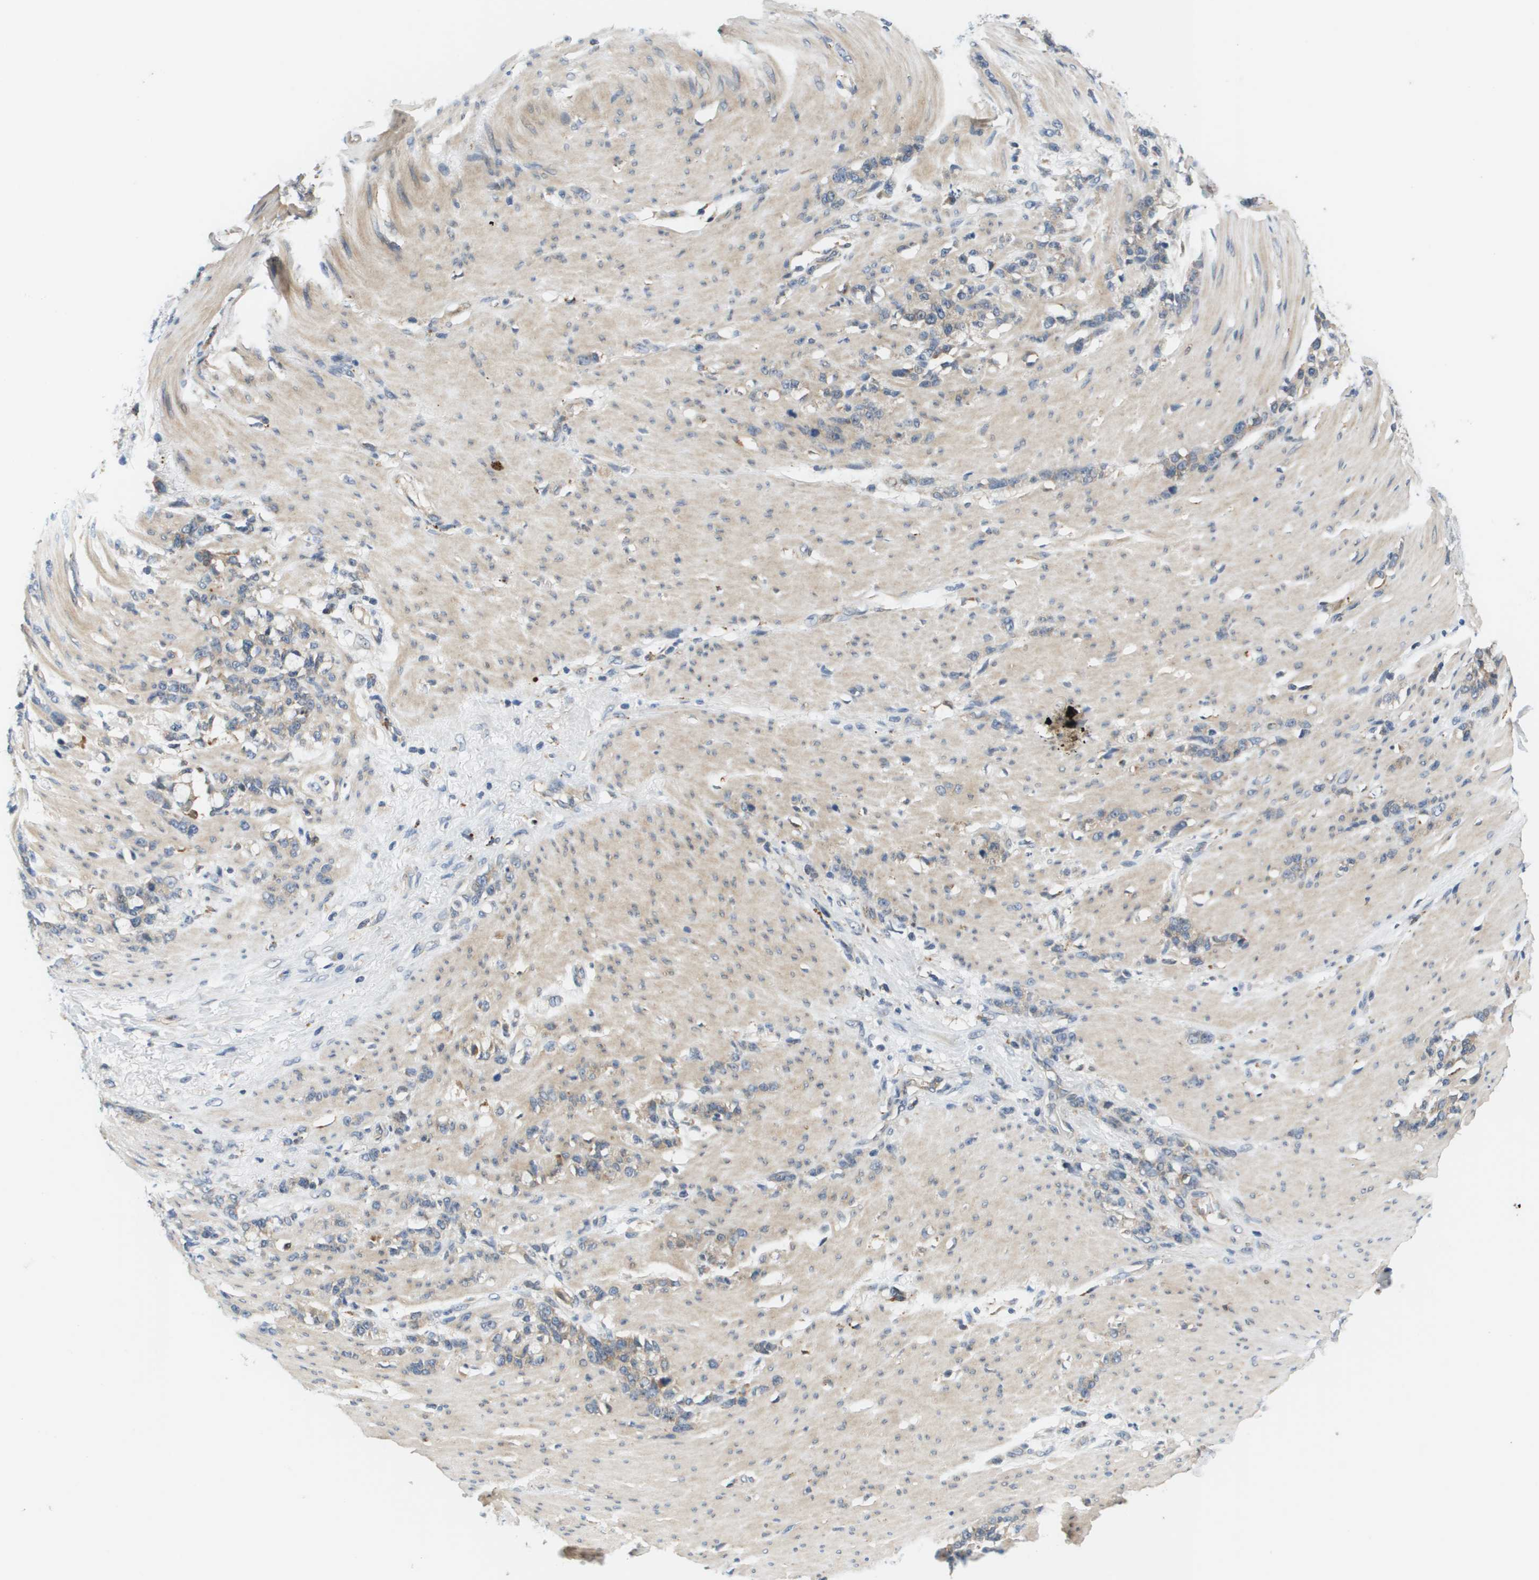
{"staining": {"intensity": "weak", "quantity": "<25%", "location": "cytoplasmic/membranous"}, "tissue": "stomach cancer", "cell_type": "Tumor cells", "image_type": "cancer", "snomed": [{"axis": "morphology", "description": "Adenocarcinoma, NOS"}, {"axis": "topography", "description": "Stomach, lower"}], "caption": "Tumor cells show no significant expression in stomach cancer (adenocarcinoma).", "gene": "SLC25A20", "patient": {"sex": "male", "age": 88}}